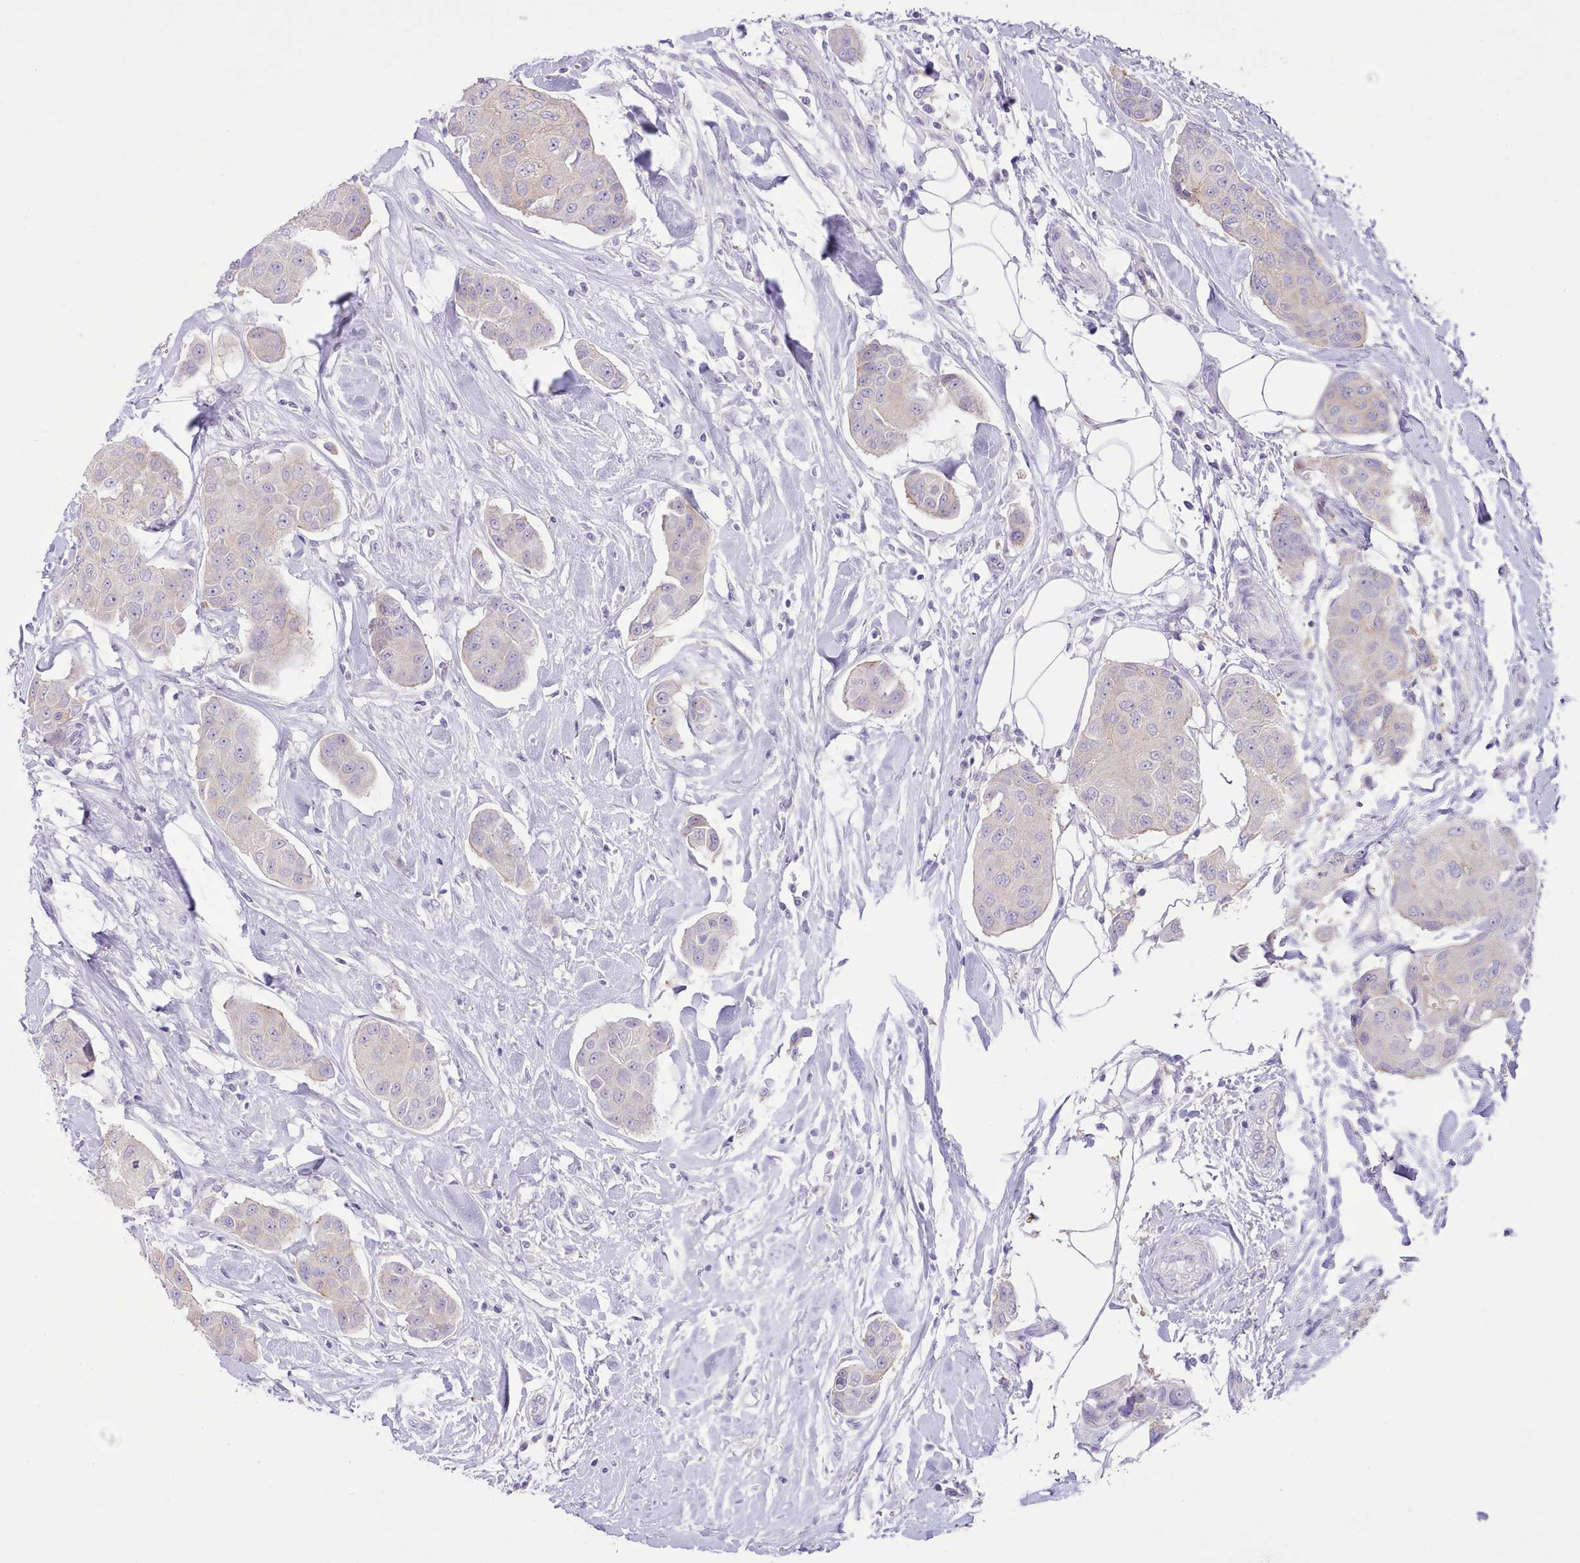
{"staining": {"intensity": "weak", "quantity": "25%-75%", "location": "cytoplasmic/membranous"}, "tissue": "breast cancer", "cell_type": "Tumor cells", "image_type": "cancer", "snomed": [{"axis": "morphology", "description": "Duct carcinoma"}, {"axis": "topography", "description": "Breast"}, {"axis": "topography", "description": "Lymph node"}], "caption": "Weak cytoplasmic/membranous staining for a protein is identified in about 25%-75% of tumor cells of infiltrating ductal carcinoma (breast) using immunohistochemistry.", "gene": "MDFI", "patient": {"sex": "female", "age": 80}}